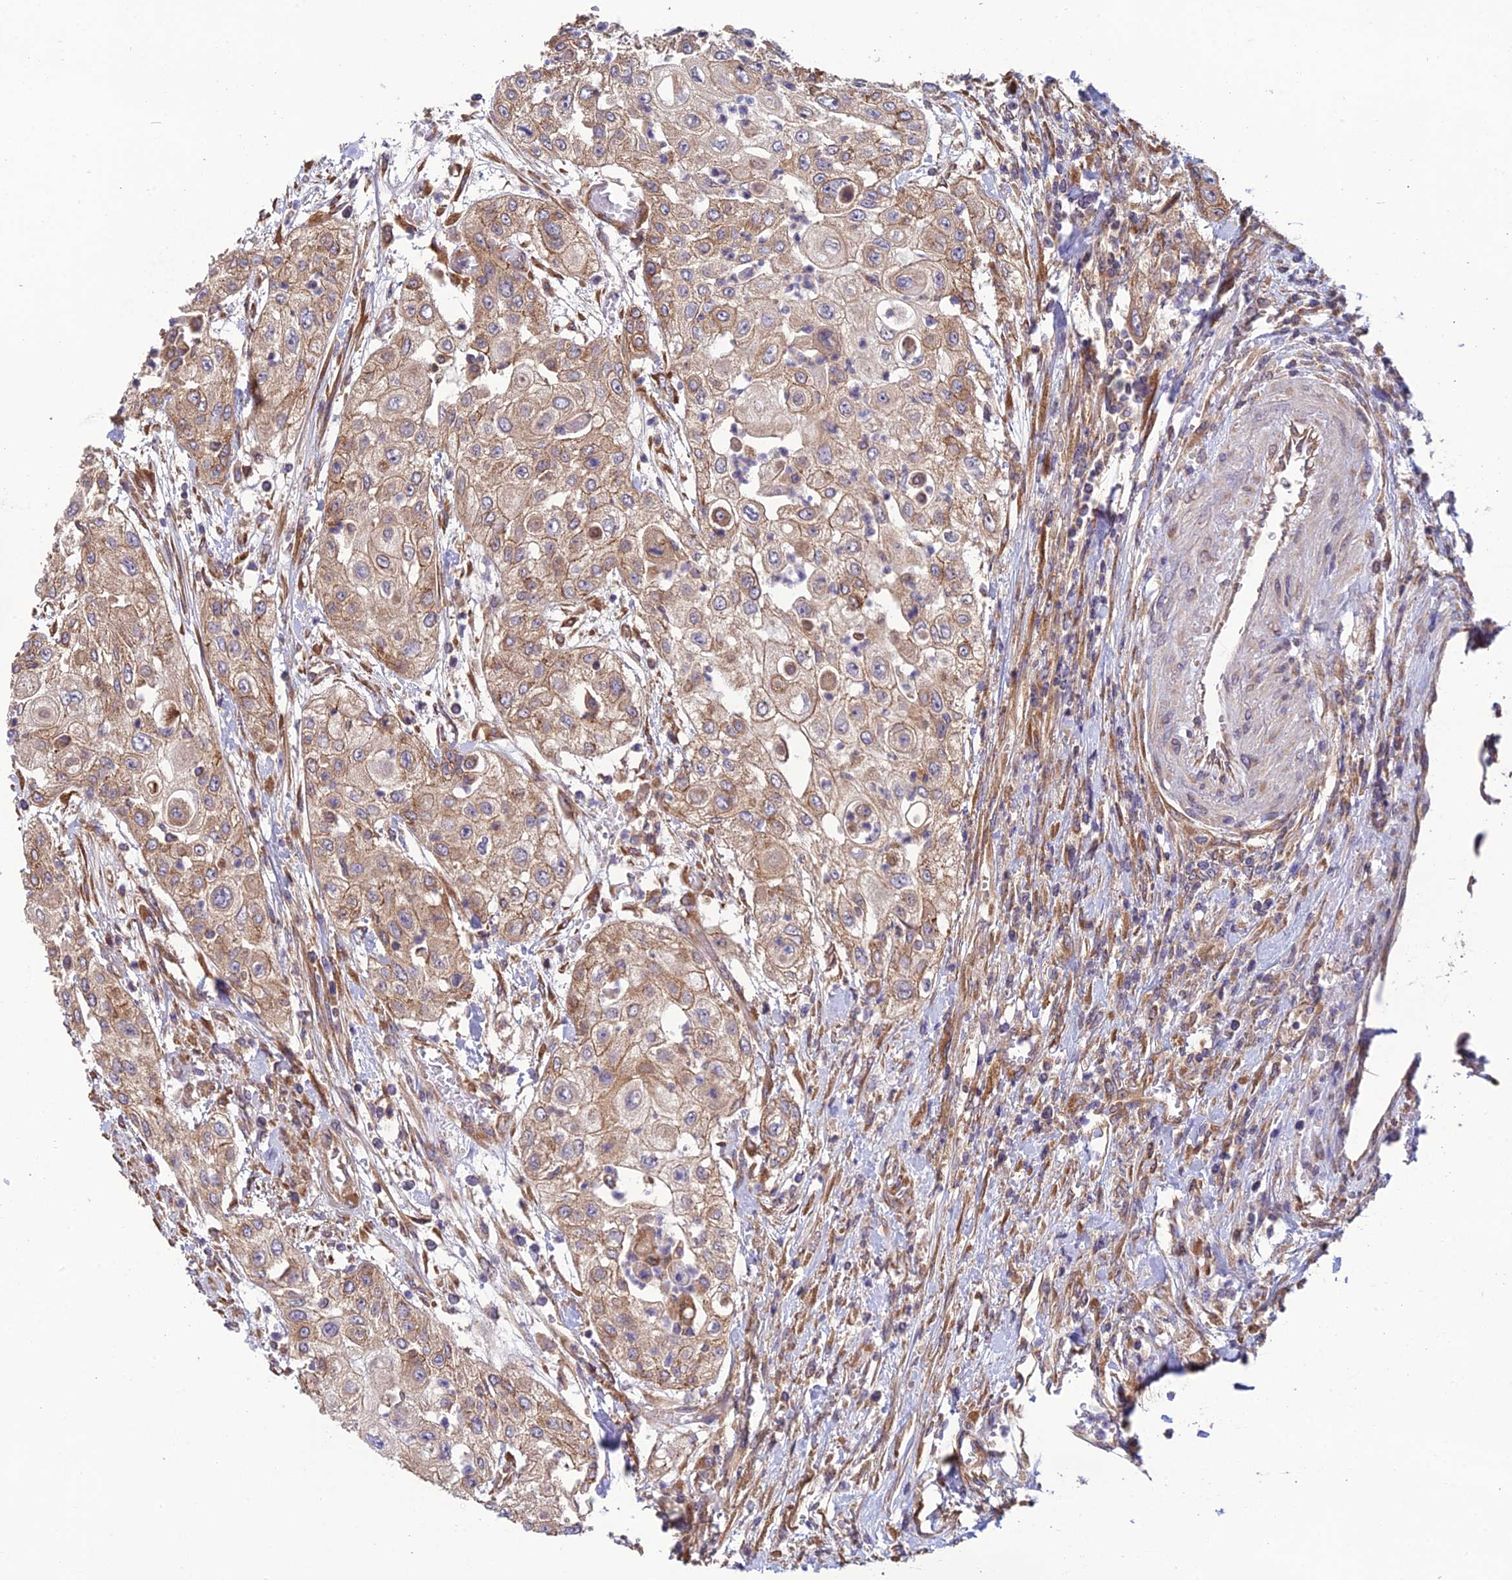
{"staining": {"intensity": "moderate", "quantity": ">75%", "location": "cytoplasmic/membranous"}, "tissue": "urothelial cancer", "cell_type": "Tumor cells", "image_type": "cancer", "snomed": [{"axis": "morphology", "description": "Urothelial carcinoma, High grade"}, {"axis": "topography", "description": "Urinary bladder"}], "caption": "High-grade urothelial carcinoma stained with DAB (3,3'-diaminobenzidine) IHC reveals medium levels of moderate cytoplasmic/membranous positivity in about >75% of tumor cells.", "gene": "MRNIP", "patient": {"sex": "female", "age": 79}}